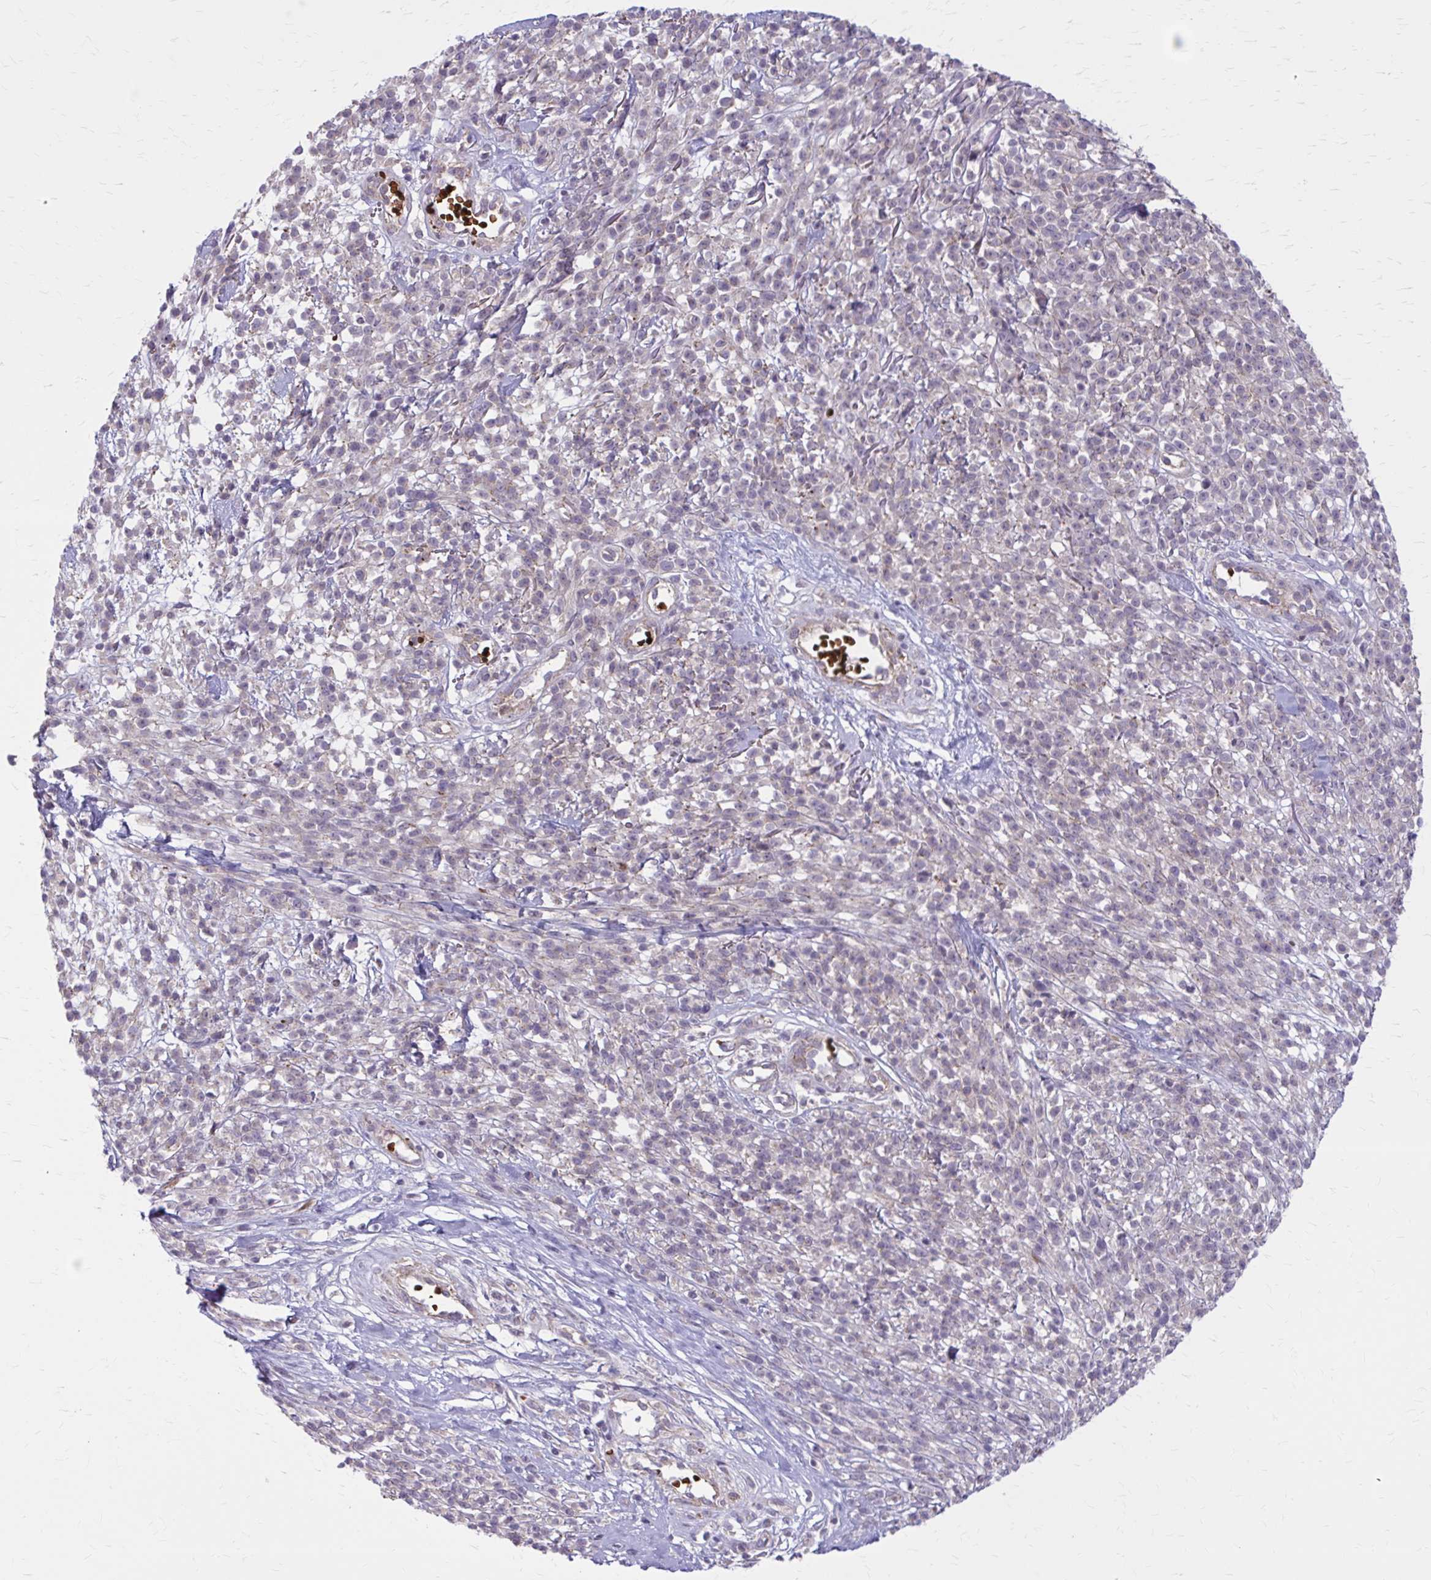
{"staining": {"intensity": "negative", "quantity": "none", "location": "none"}, "tissue": "melanoma", "cell_type": "Tumor cells", "image_type": "cancer", "snomed": [{"axis": "morphology", "description": "Malignant melanoma, NOS"}, {"axis": "topography", "description": "Skin"}, {"axis": "topography", "description": "Skin of trunk"}], "caption": "There is no significant staining in tumor cells of malignant melanoma.", "gene": "SNF8", "patient": {"sex": "male", "age": 74}}